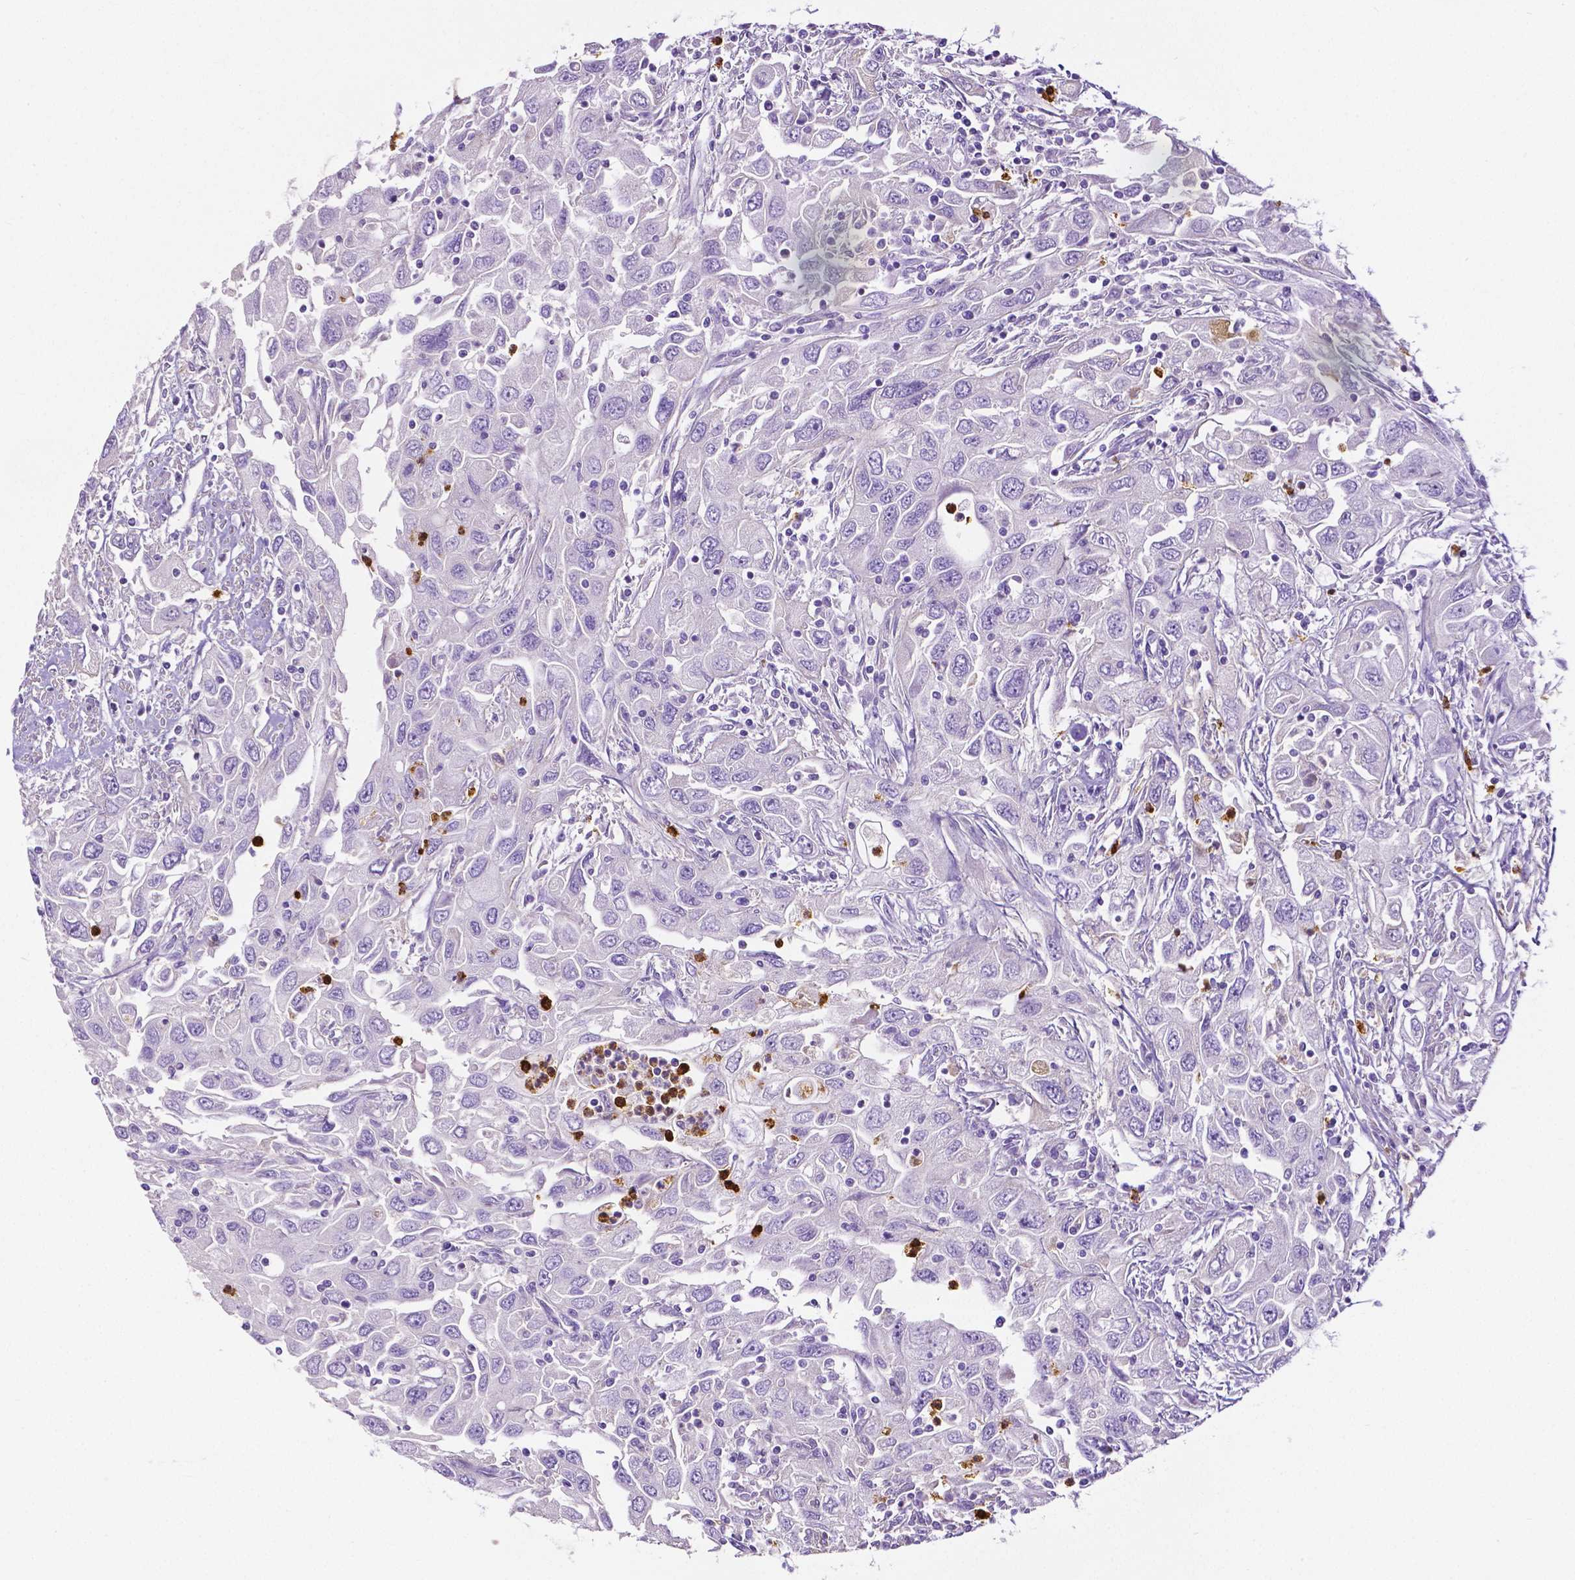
{"staining": {"intensity": "negative", "quantity": "none", "location": "none"}, "tissue": "urothelial cancer", "cell_type": "Tumor cells", "image_type": "cancer", "snomed": [{"axis": "morphology", "description": "Urothelial carcinoma, High grade"}, {"axis": "topography", "description": "Urinary bladder"}], "caption": "Immunohistochemical staining of human urothelial cancer displays no significant positivity in tumor cells.", "gene": "MMP9", "patient": {"sex": "male", "age": 76}}